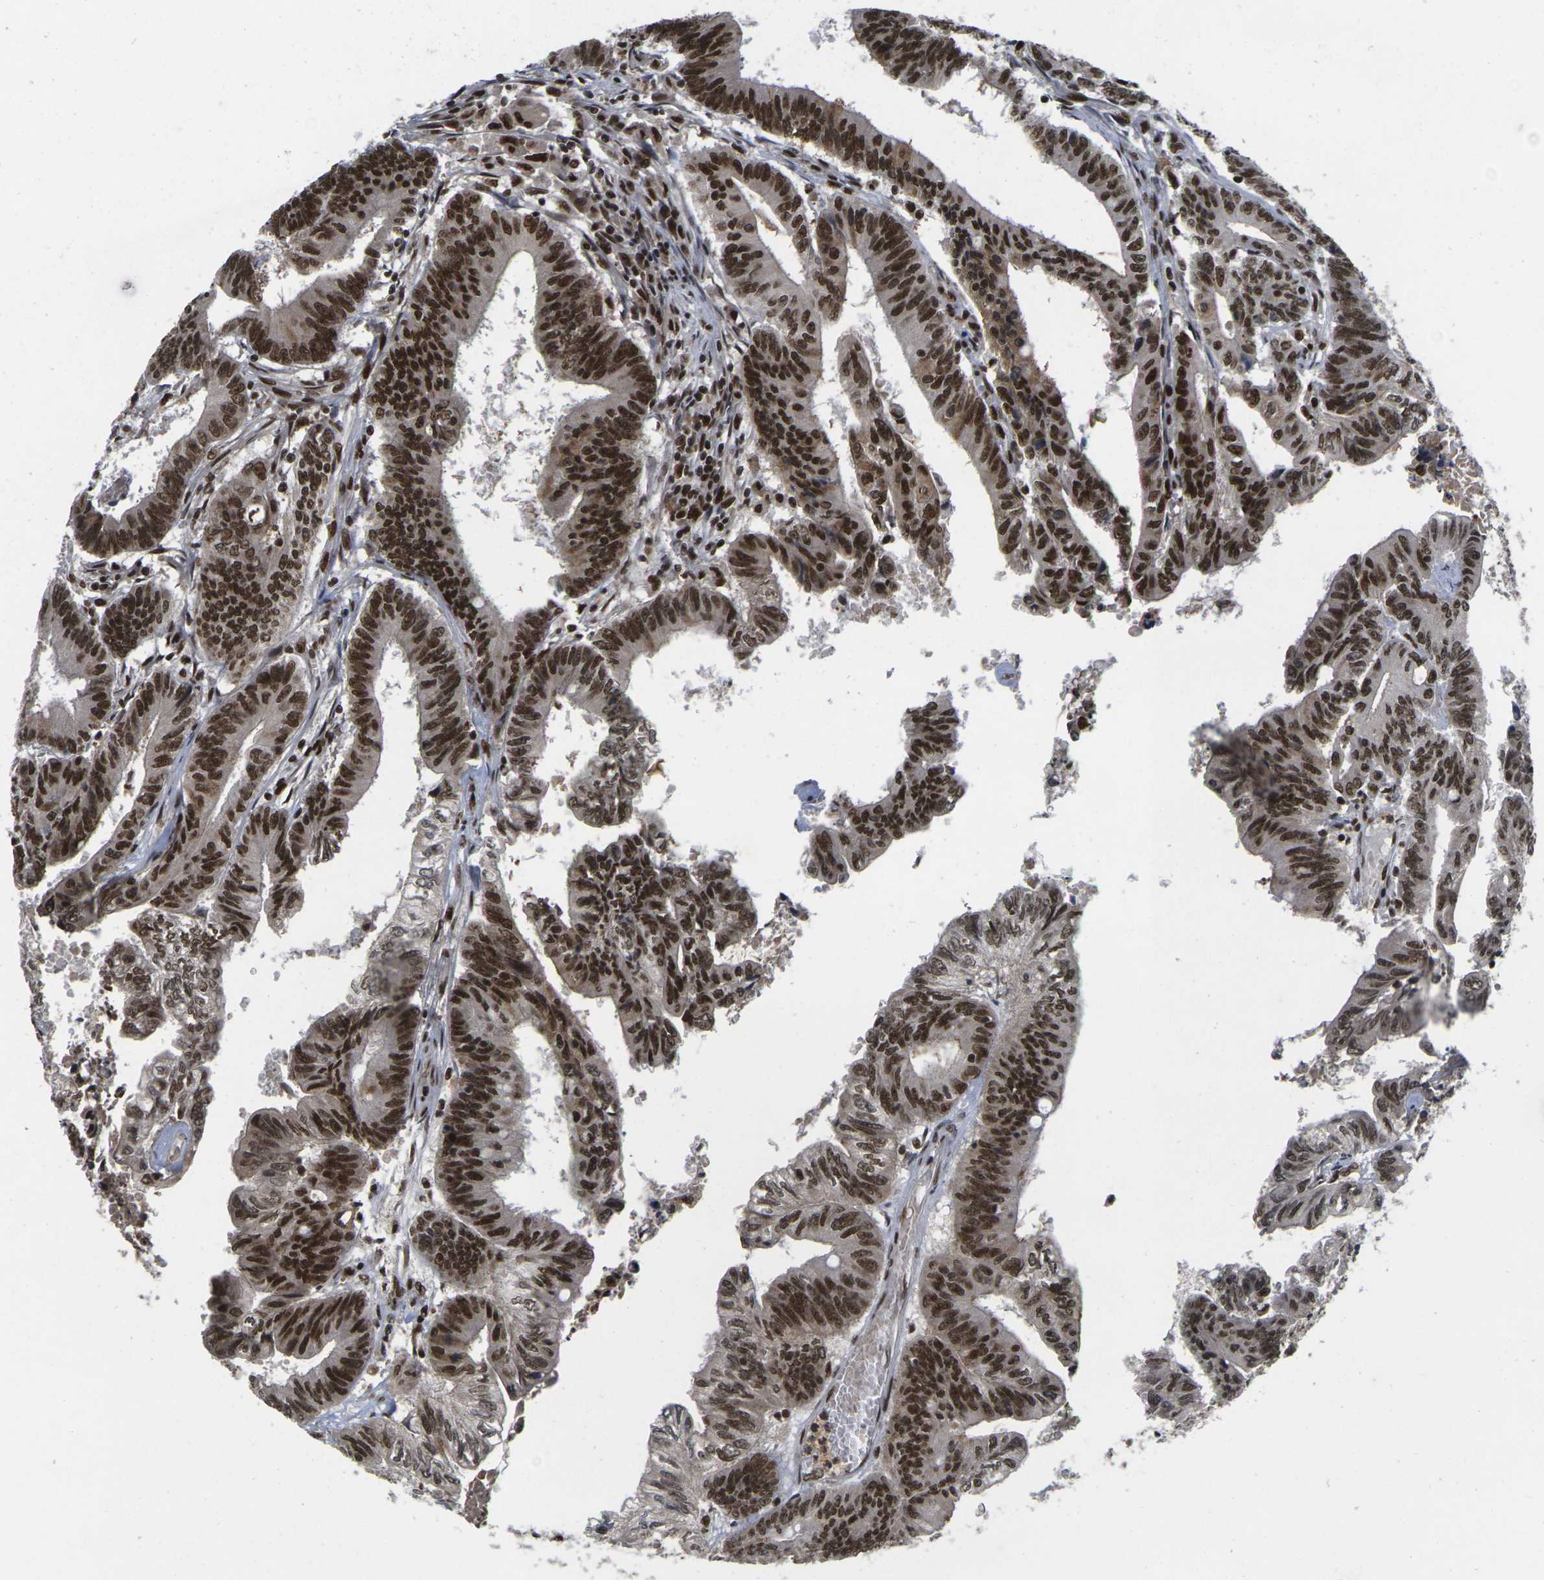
{"staining": {"intensity": "strong", "quantity": ">75%", "location": "nuclear"}, "tissue": "colorectal cancer", "cell_type": "Tumor cells", "image_type": "cancer", "snomed": [{"axis": "morphology", "description": "Adenocarcinoma, NOS"}, {"axis": "topography", "description": "Colon"}], "caption": "Immunohistochemistry staining of colorectal adenocarcinoma, which exhibits high levels of strong nuclear staining in approximately >75% of tumor cells indicating strong nuclear protein positivity. The staining was performed using DAB (brown) for protein detection and nuclei were counterstained in hematoxylin (blue).", "gene": "GTF2E1", "patient": {"sex": "male", "age": 45}}